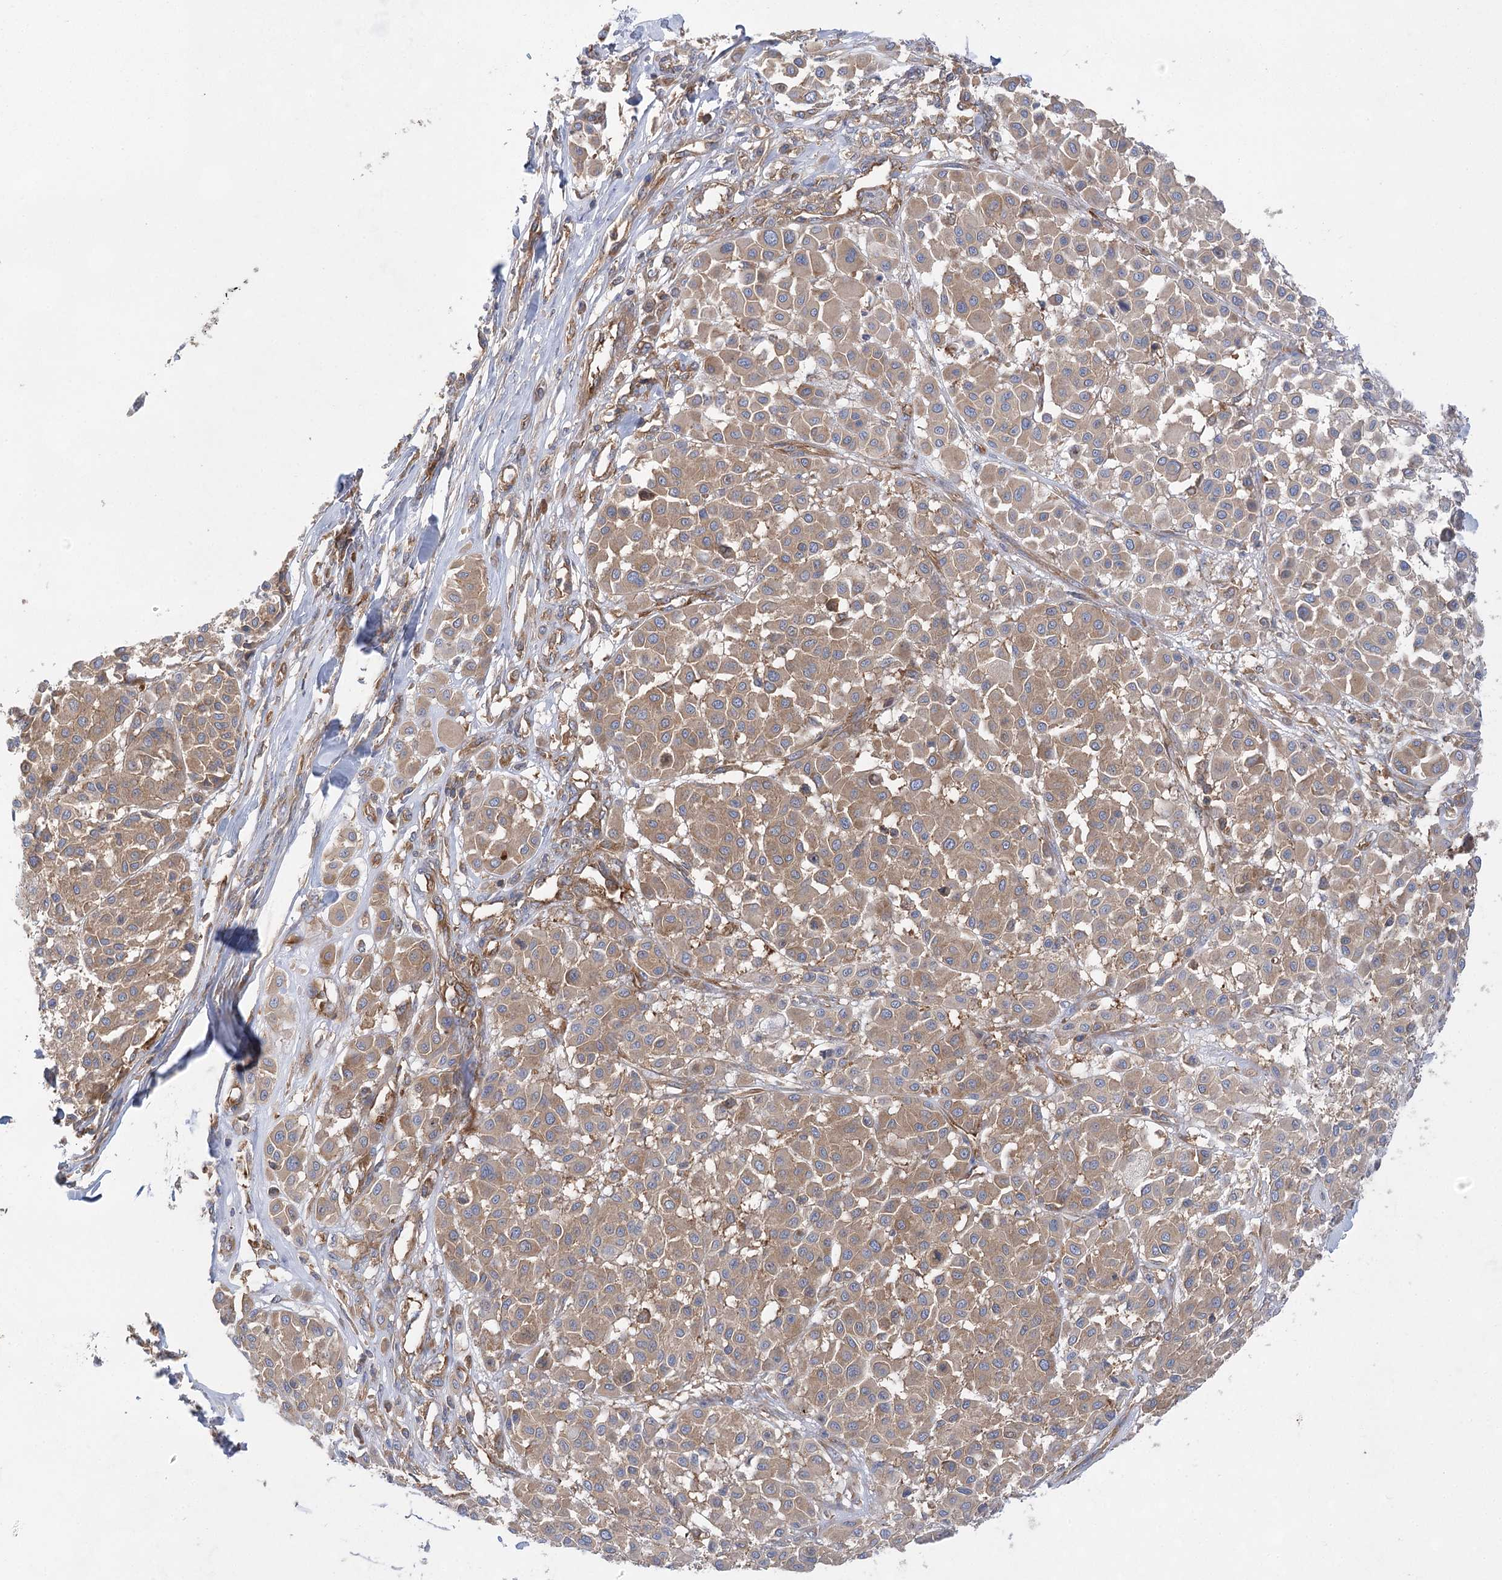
{"staining": {"intensity": "moderate", "quantity": ">75%", "location": "cytoplasmic/membranous"}, "tissue": "melanoma", "cell_type": "Tumor cells", "image_type": "cancer", "snomed": [{"axis": "morphology", "description": "Malignant melanoma, Metastatic site"}, {"axis": "topography", "description": "Soft tissue"}], "caption": "Immunohistochemical staining of human melanoma exhibits moderate cytoplasmic/membranous protein positivity in about >75% of tumor cells.", "gene": "EIF3A", "patient": {"sex": "male", "age": 41}}